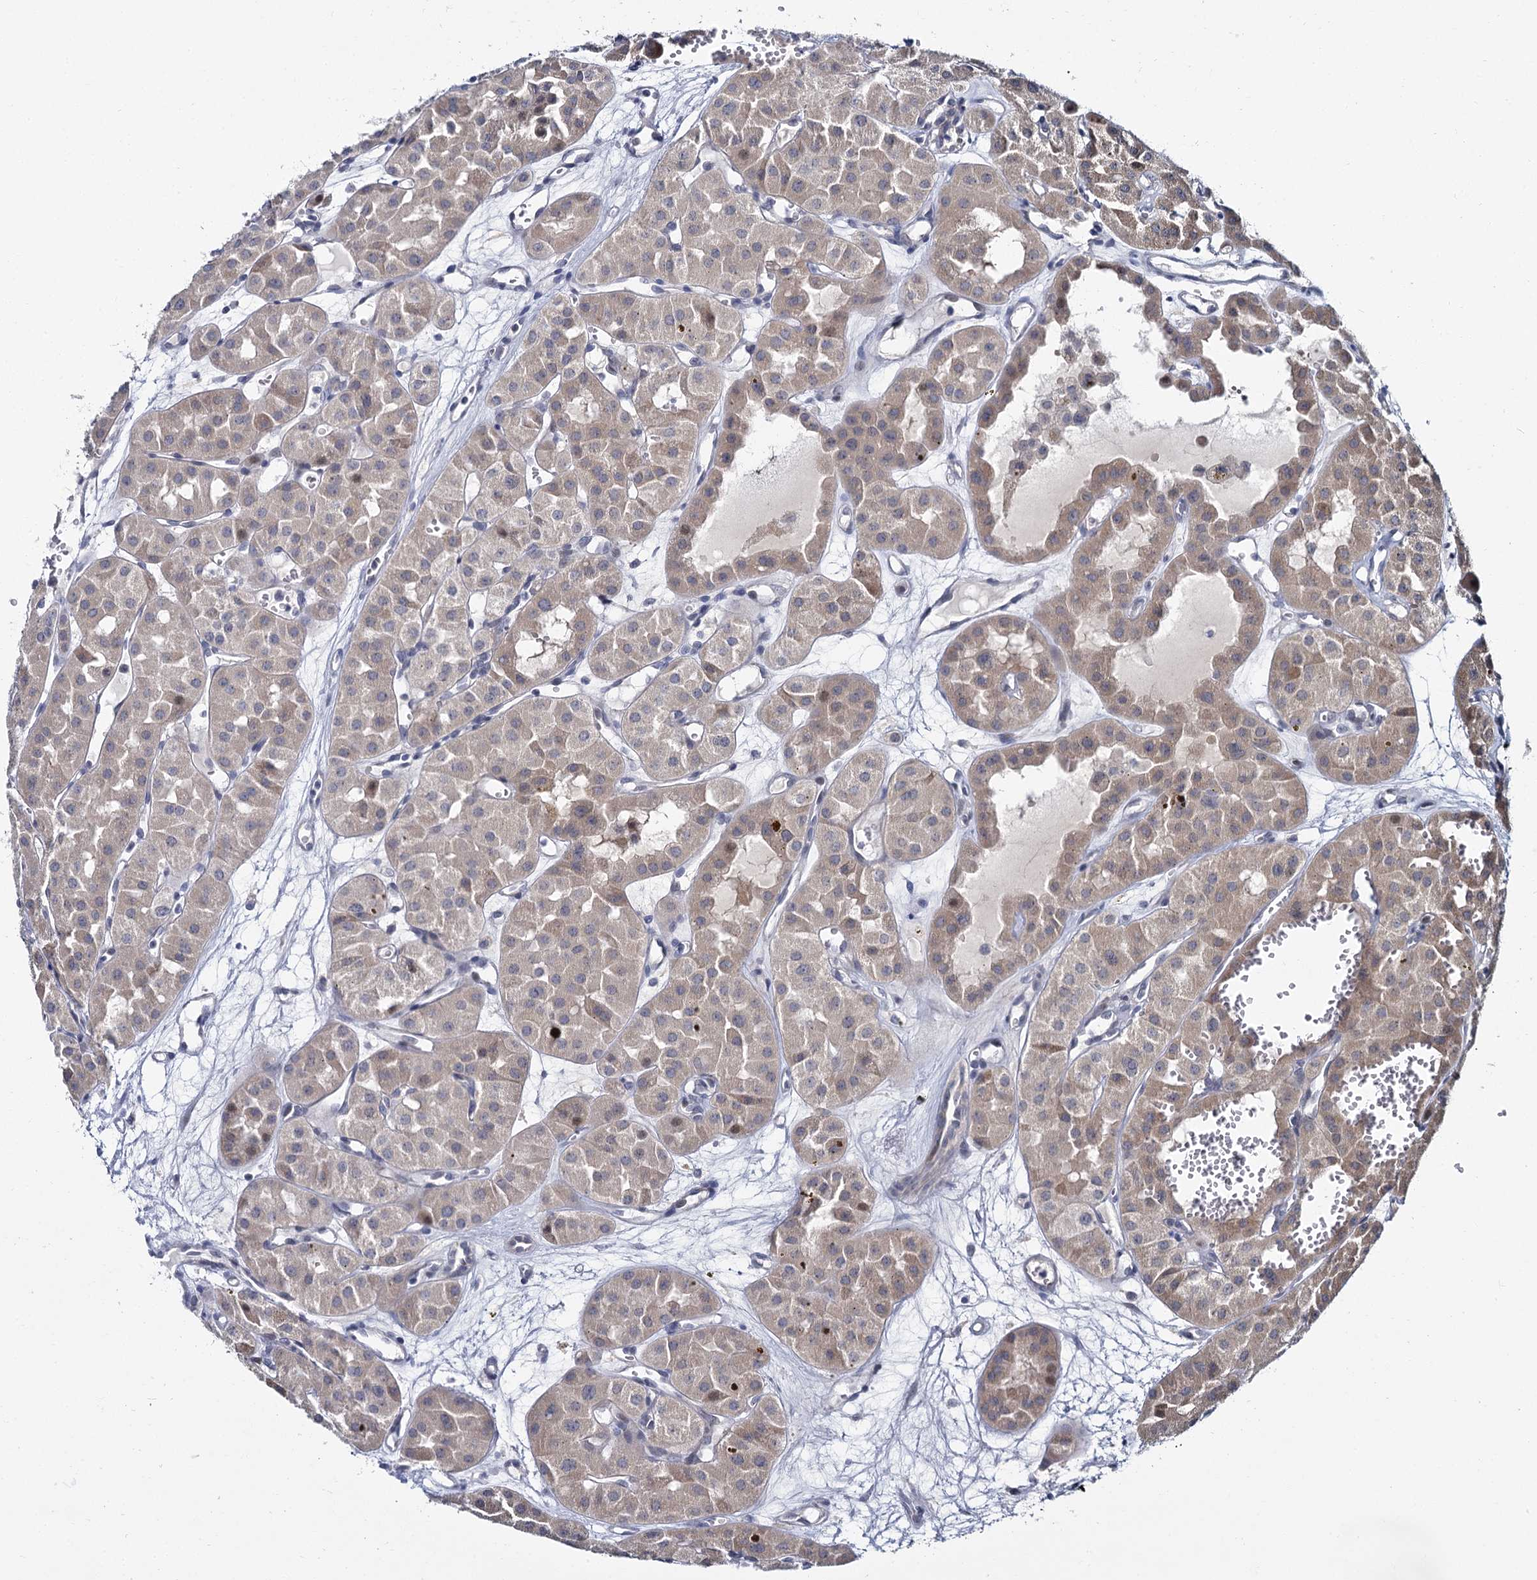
{"staining": {"intensity": "weak", "quantity": ">75%", "location": "cytoplasmic/membranous,nuclear"}, "tissue": "renal cancer", "cell_type": "Tumor cells", "image_type": "cancer", "snomed": [{"axis": "morphology", "description": "Carcinoma, NOS"}, {"axis": "topography", "description": "Kidney"}], "caption": "IHC (DAB (3,3'-diaminobenzidine)) staining of renal cancer (carcinoma) reveals weak cytoplasmic/membranous and nuclear protein staining in approximately >75% of tumor cells.", "gene": "ACRBP", "patient": {"sex": "female", "age": 75}}